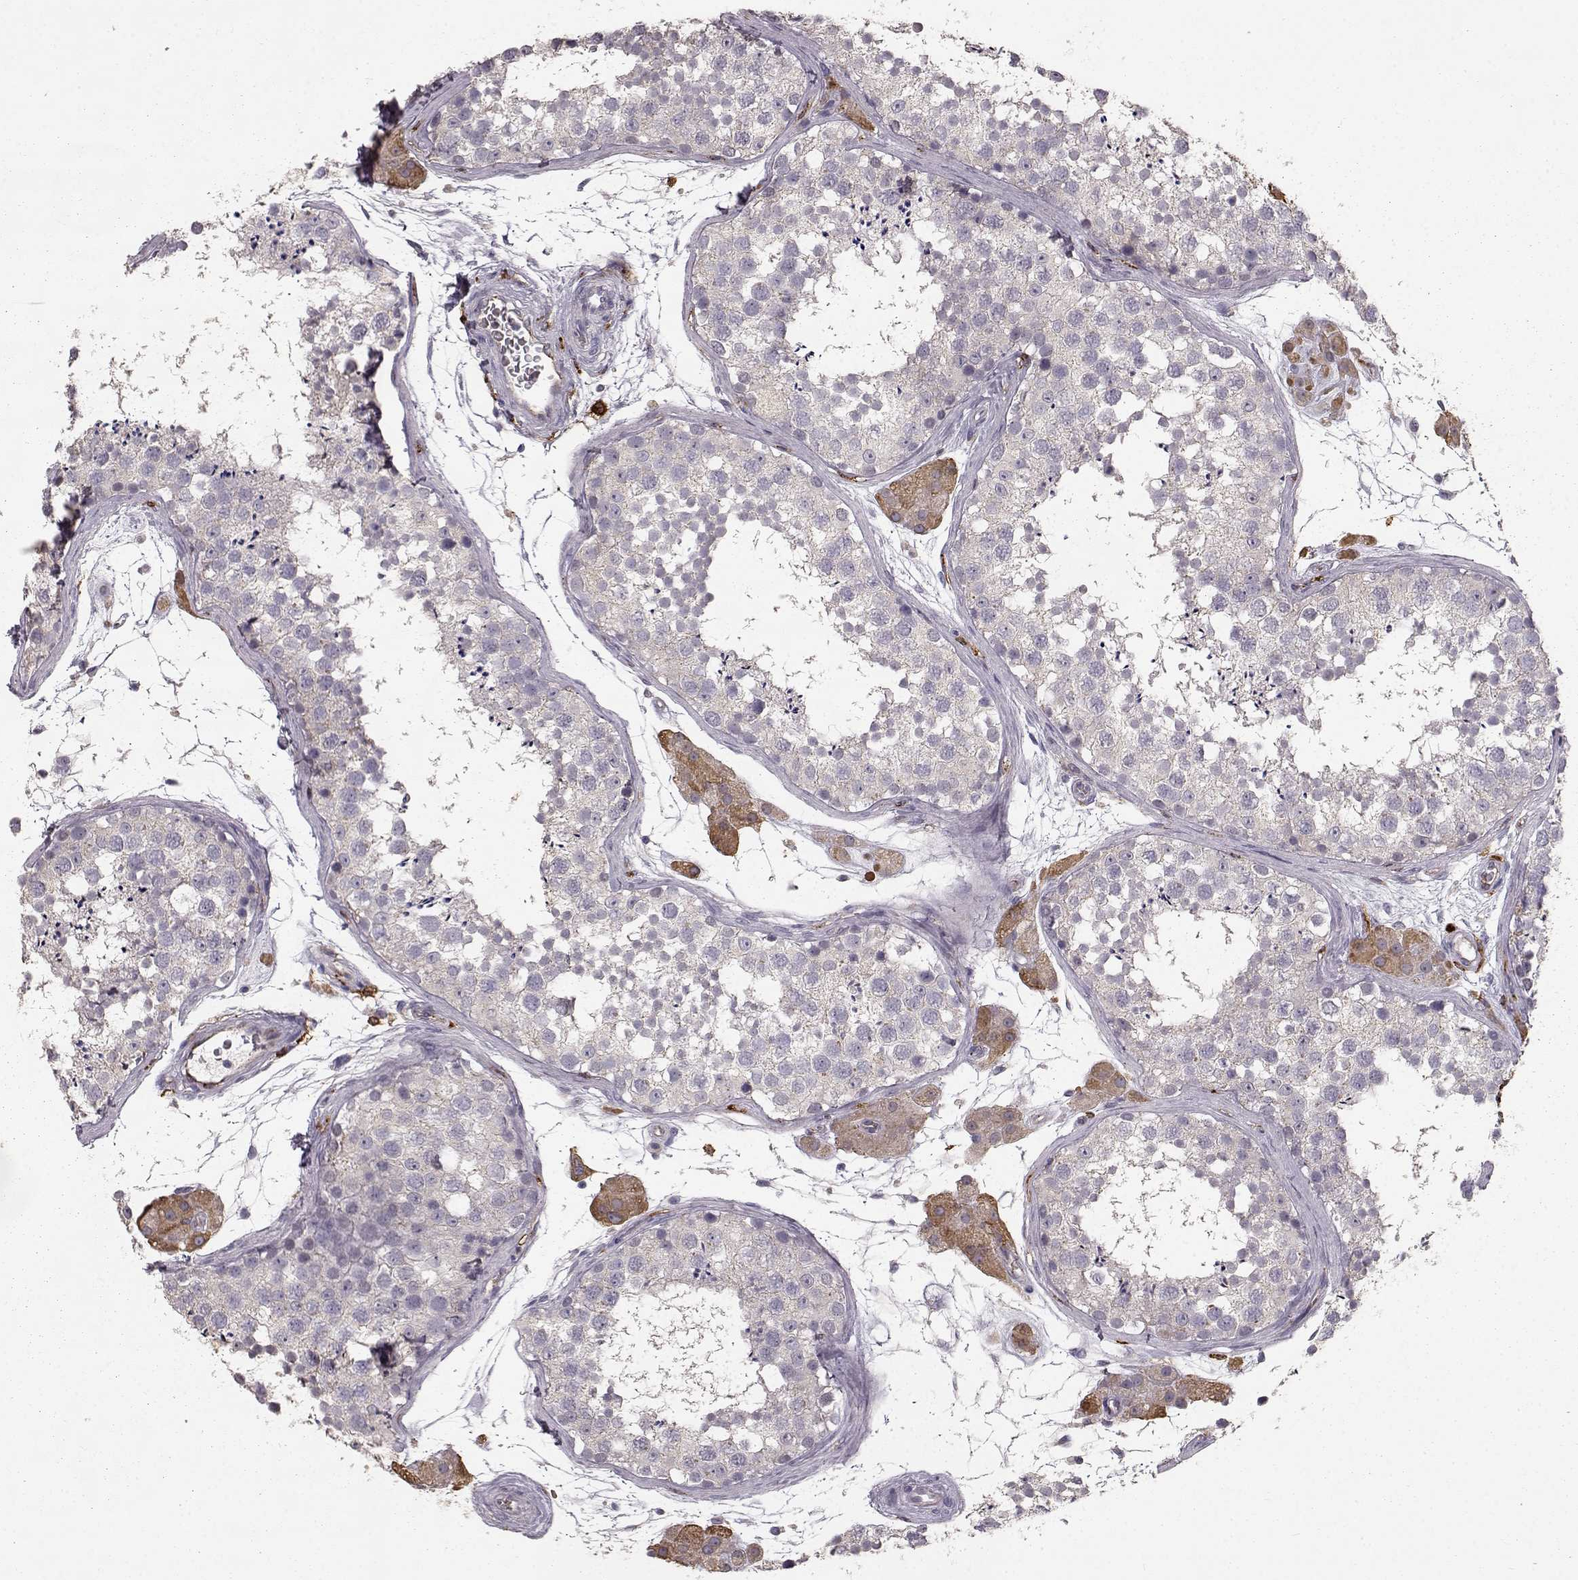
{"staining": {"intensity": "negative", "quantity": "none", "location": "none"}, "tissue": "testis", "cell_type": "Cells in seminiferous ducts", "image_type": "normal", "snomed": [{"axis": "morphology", "description": "Normal tissue, NOS"}, {"axis": "topography", "description": "Testis"}], "caption": "Testis was stained to show a protein in brown. There is no significant expression in cells in seminiferous ducts. (DAB immunohistochemistry visualized using brightfield microscopy, high magnification).", "gene": "CCNF", "patient": {"sex": "male", "age": 41}}